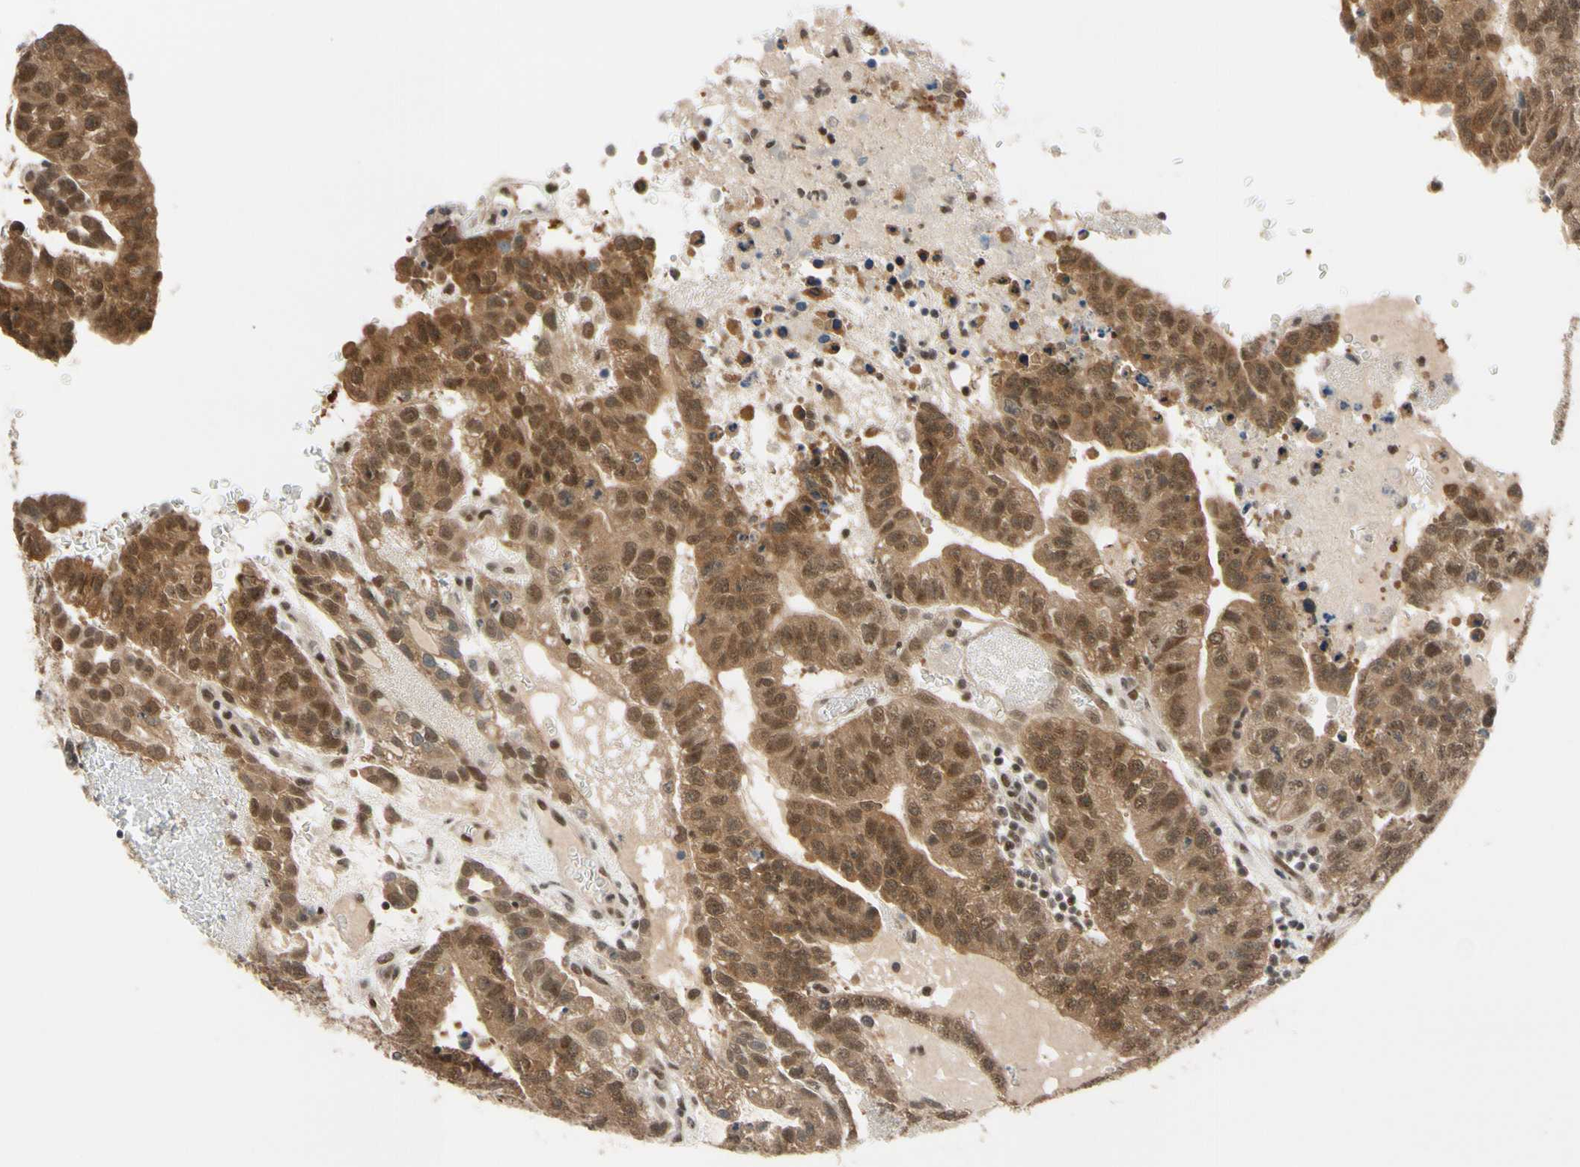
{"staining": {"intensity": "moderate", "quantity": ">75%", "location": "cytoplasmic/membranous,nuclear"}, "tissue": "testis cancer", "cell_type": "Tumor cells", "image_type": "cancer", "snomed": [{"axis": "morphology", "description": "Seminoma, NOS"}, {"axis": "morphology", "description": "Carcinoma, Embryonal, NOS"}, {"axis": "topography", "description": "Testis"}], "caption": "This is an image of immunohistochemistry (IHC) staining of testis seminoma, which shows moderate positivity in the cytoplasmic/membranous and nuclear of tumor cells.", "gene": "TAF4", "patient": {"sex": "male", "age": 52}}